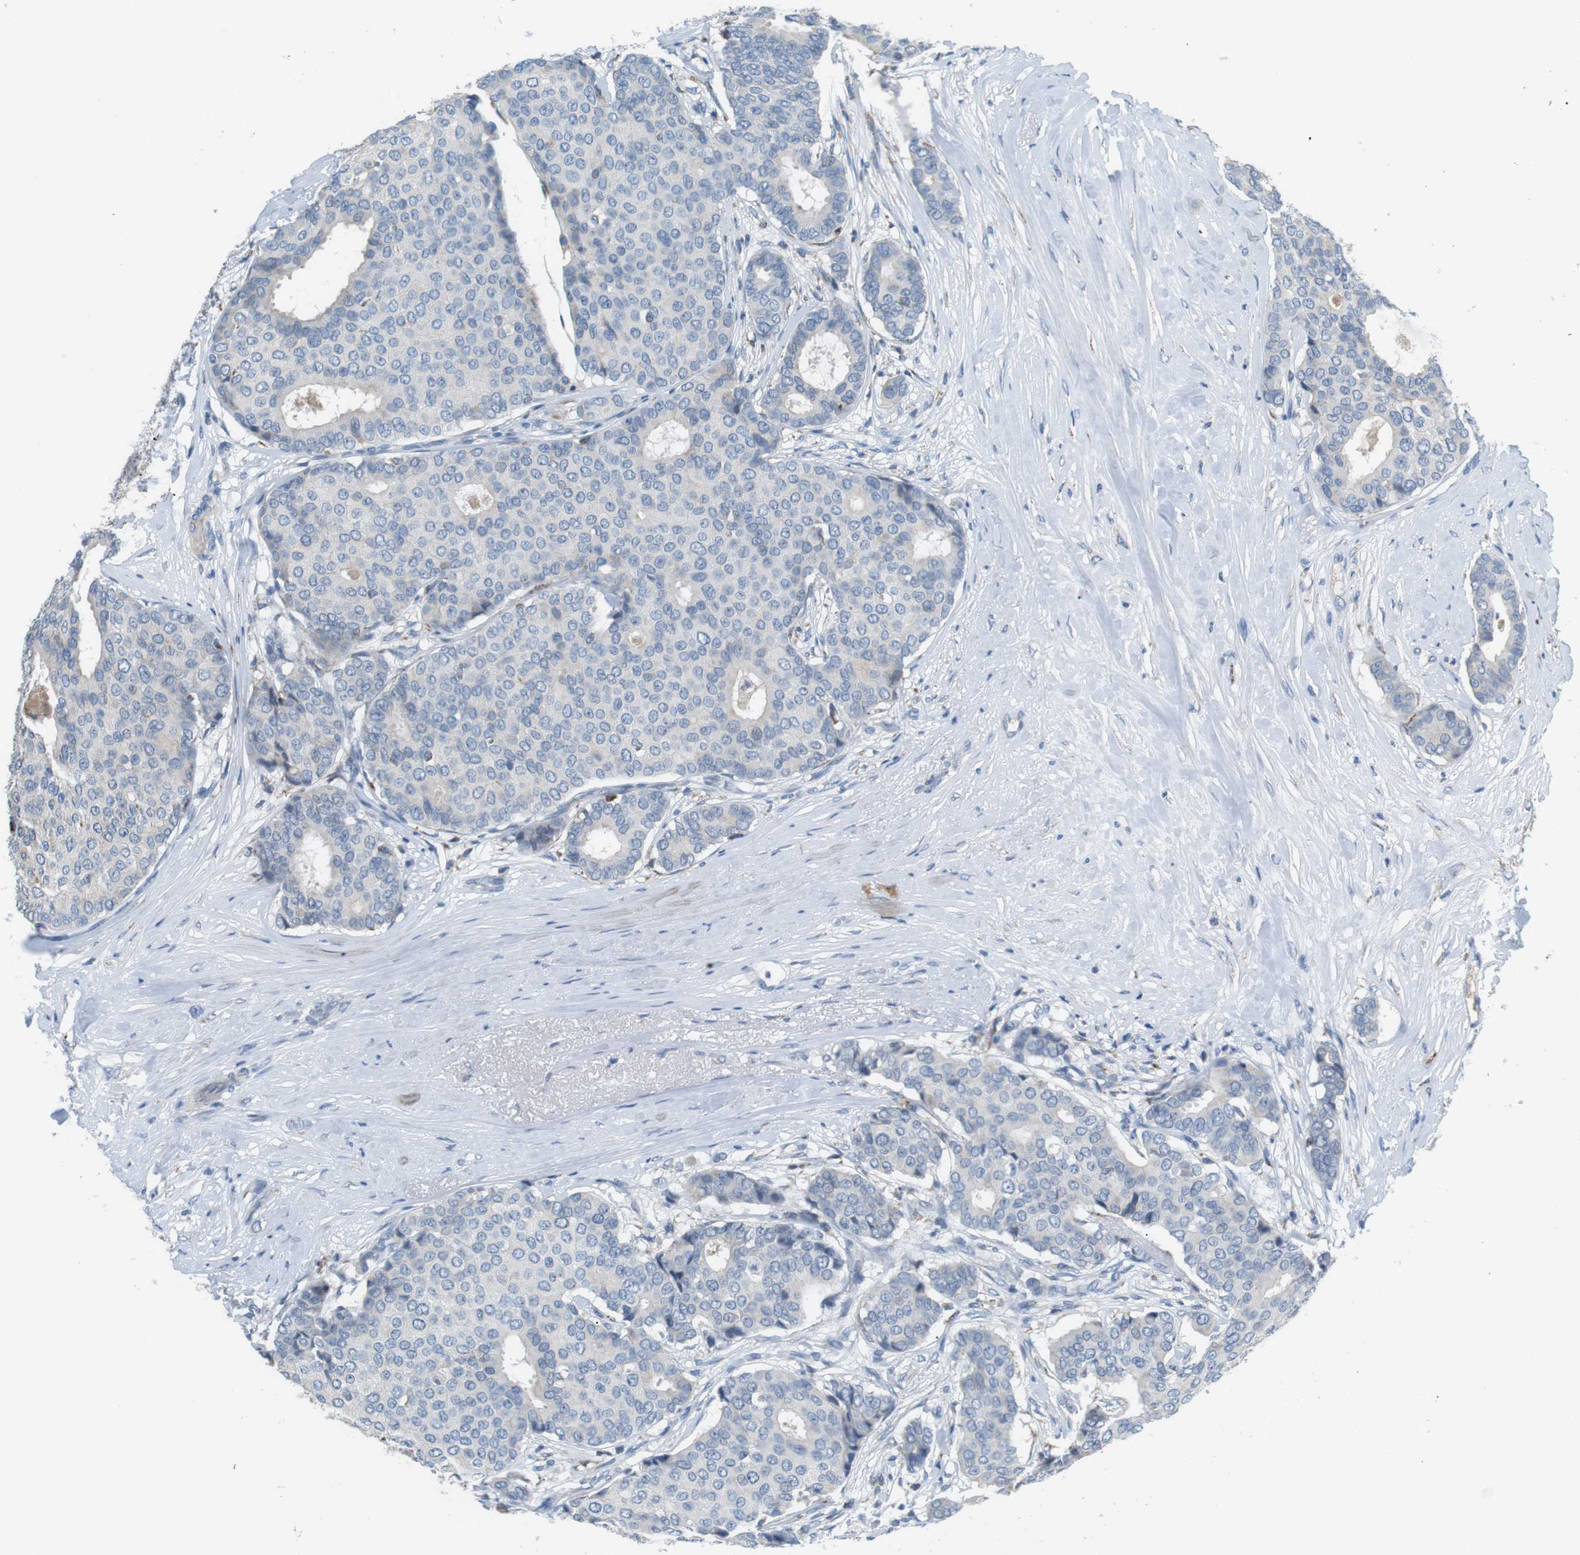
{"staining": {"intensity": "weak", "quantity": "<25%", "location": "cytoplasmic/membranous"}, "tissue": "breast cancer", "cell_type": "Tumor cells", "image_type": "cancer", "snomed": [{"axis": "morphology", "description": "Duct carcinoma"}, {"axis": "topography", "description": "Breast"}], "caption": "This is a micrograph of immunohistochemistry (IHC) staining of breast cancer (invasive ductal carcinoma), which shows no positivity in tumor cells.", "gene": "CD300E", "patient": {"sex": "female", "age": 75}}